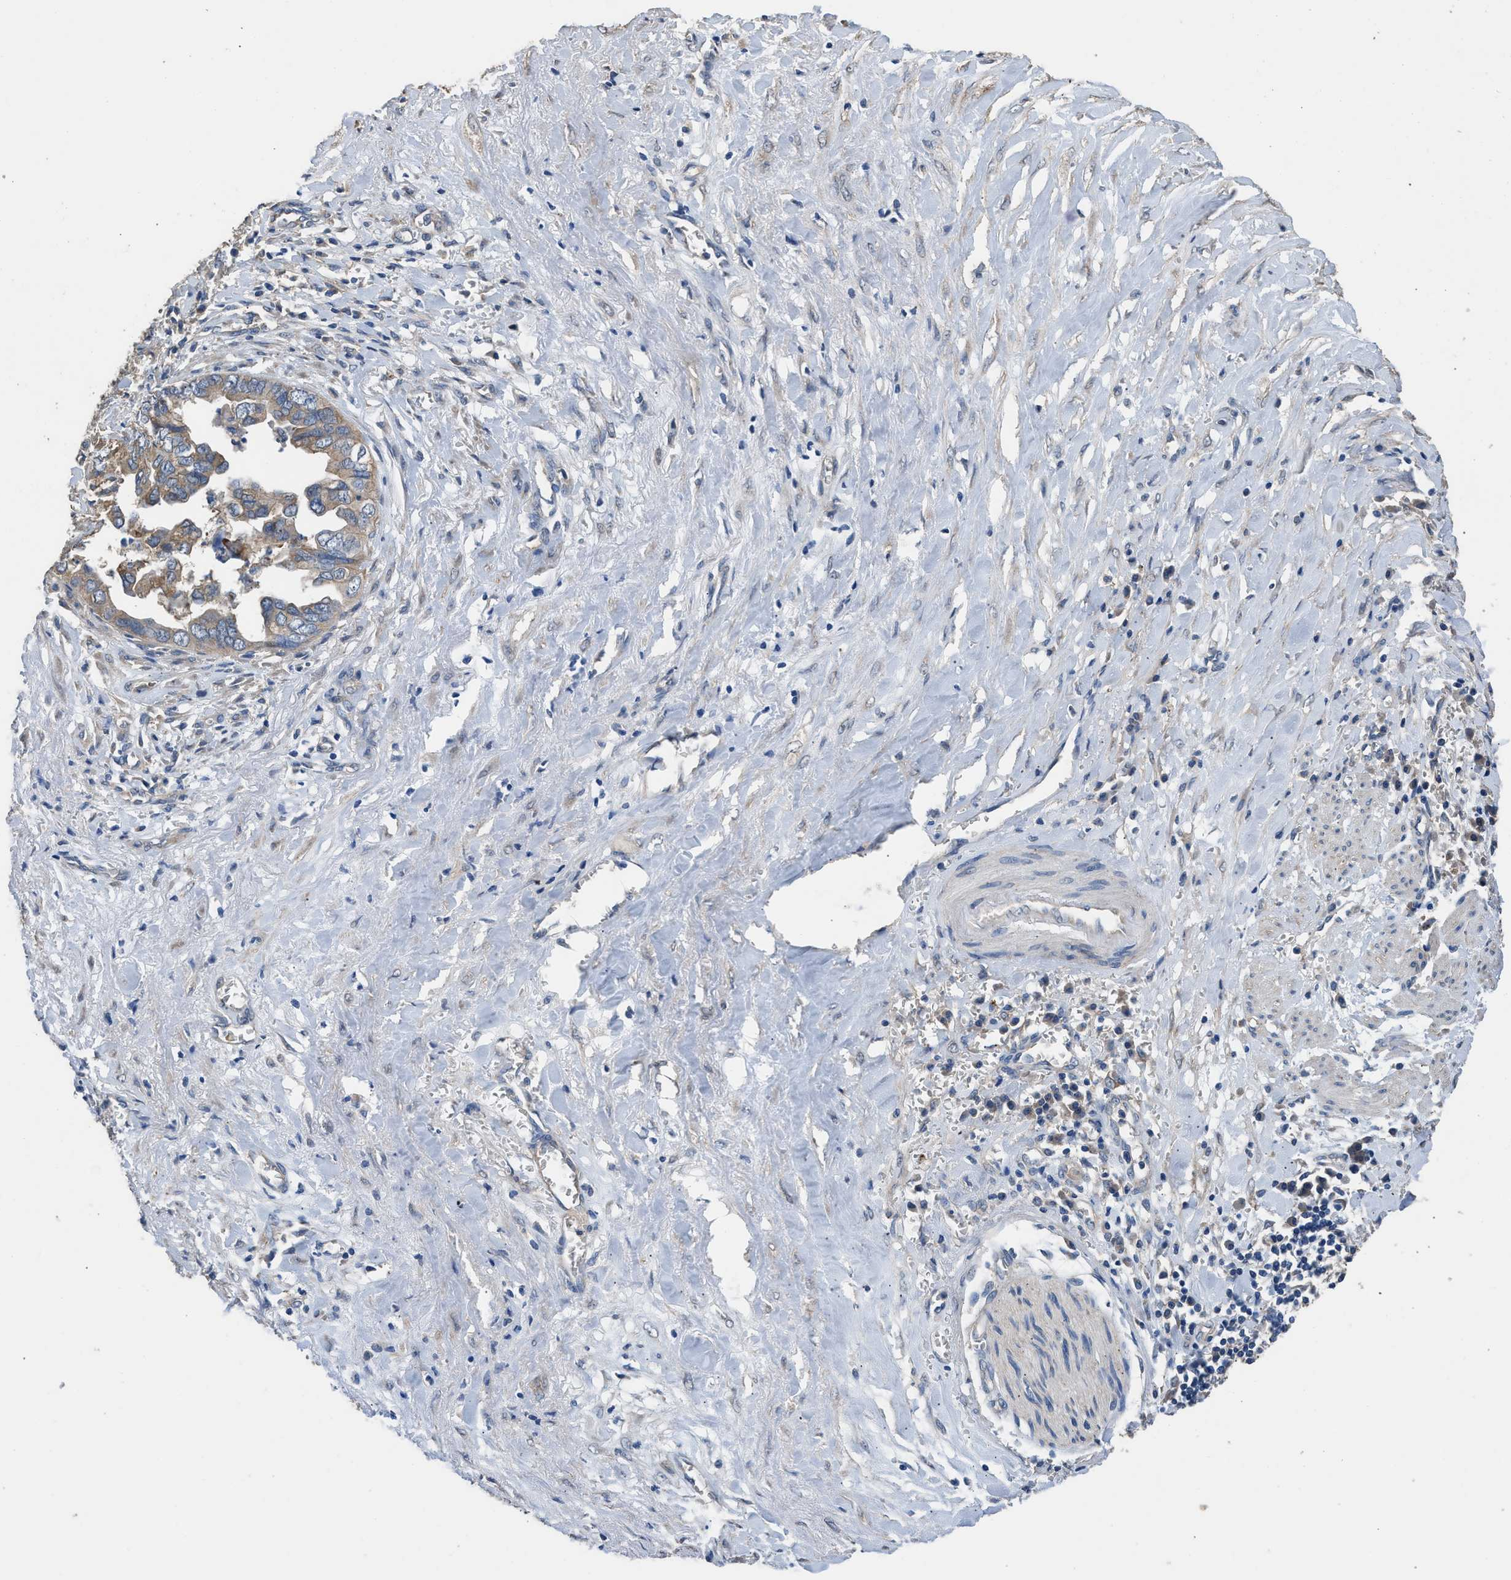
{"staining": {"intensity": "weak", "quantity": "25%-75%", "location": "cytoplasmic/membranous"}, "tissue": "liver cancer", "cell_type": "Tumor cells", "image_type": "cancer", "snomed": [{"axis": "morphology", "description": "Cholangiocarcinoma"}, {"axis": "topography", "description": "Liver"}], "caption": "Immunohistochemical staining of human liver cholangiocarcinoma displays weak cytoplasmic/membranous protein positivity in approximately 25%-75% of tumor cells.", "gene": "ITSN1", "patient": {"sex": "female", "age": 79}}